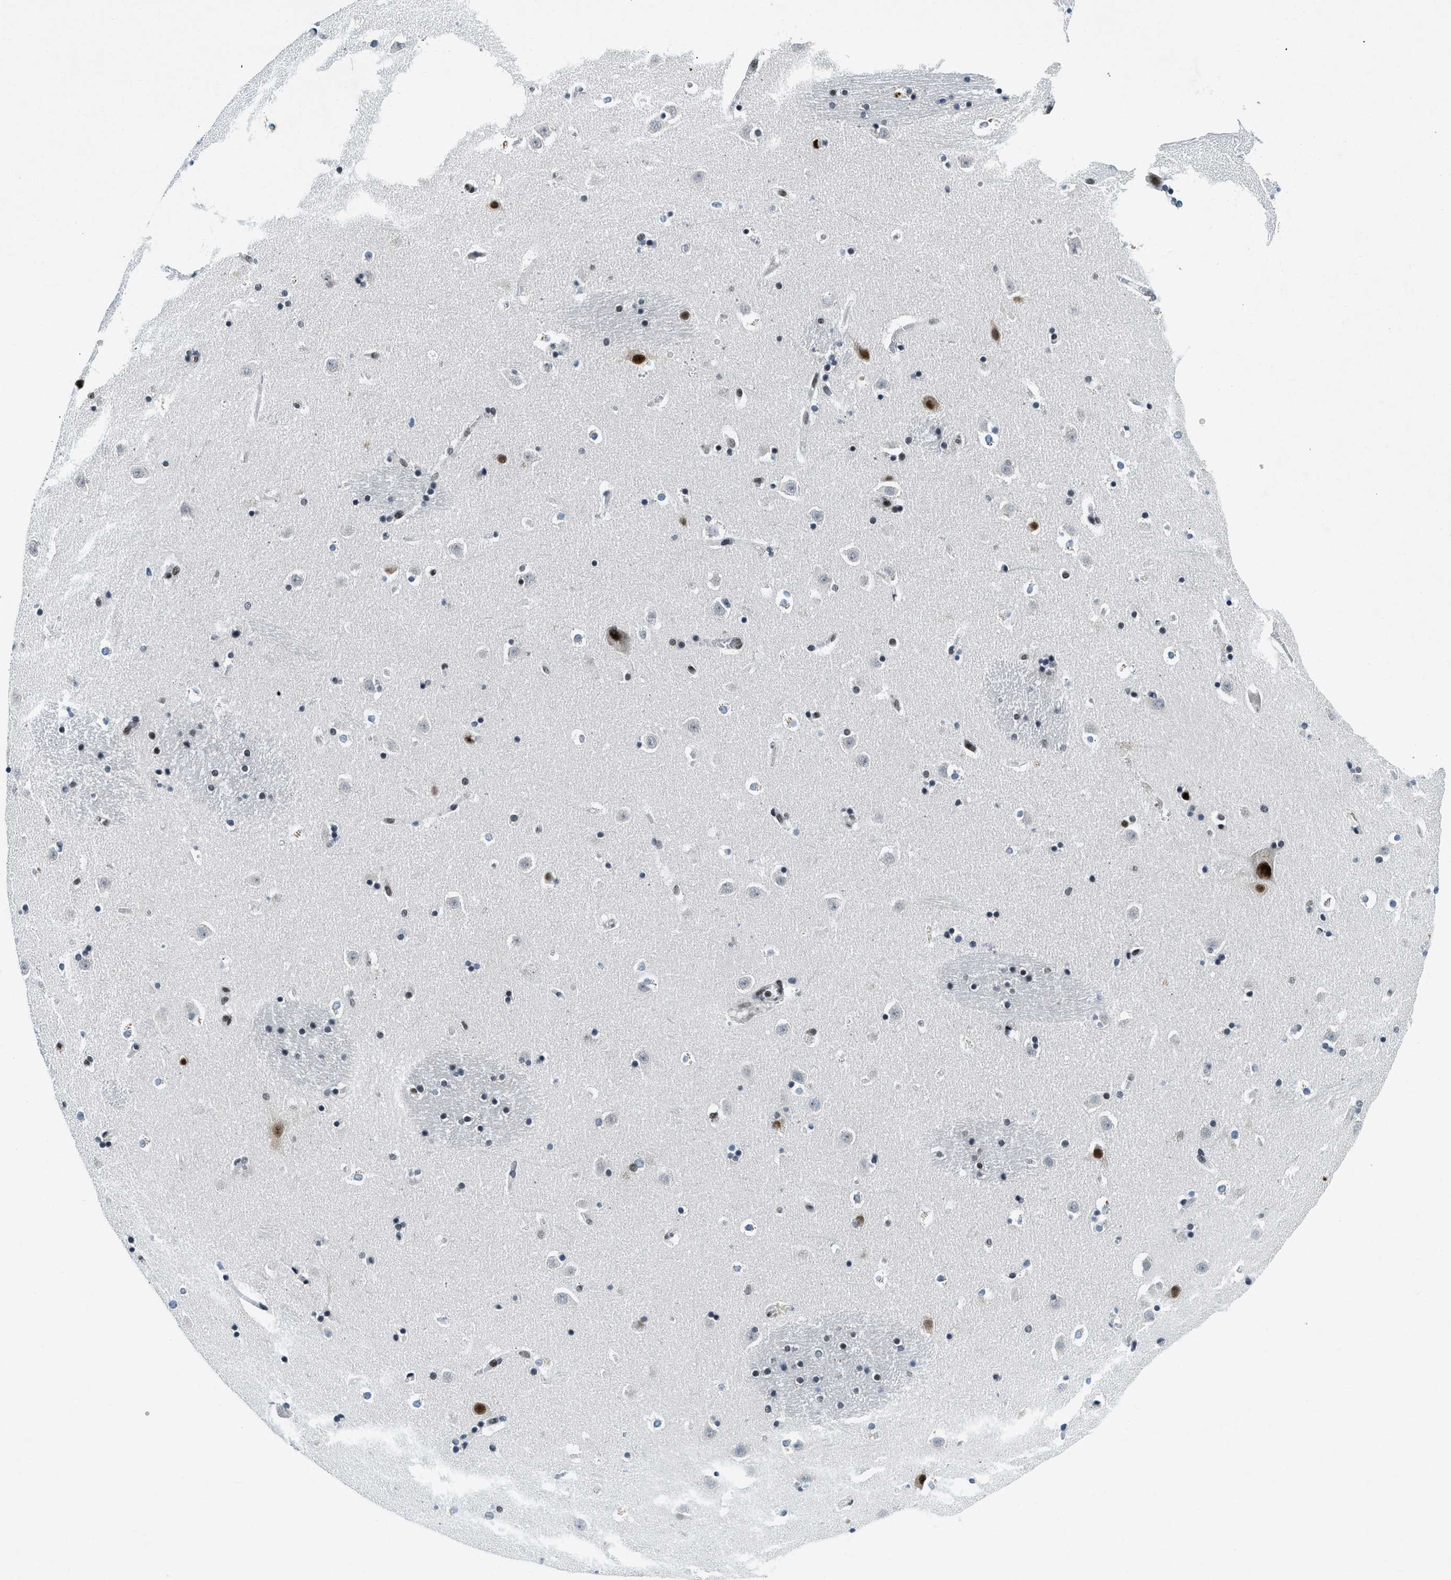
{"staining": {"intensity": "moderate", "quantity": "25%-75%", "location": "nuclear"}, "tissue": "caudate", "cell_type": "Glial cells", "image_type": "normal", "snomed": [{"axis": "morphology", "description": "Normal tissue, NOS"}, {"axis": "topography", "description": "Lateral ventricle wall"}], "caption": "Moderate nuclear staining is seen in about 25%-75% of glial cells in benign caudate.", "gene": "NCOA1", "patient": {"sex": "male", "age": 45}}